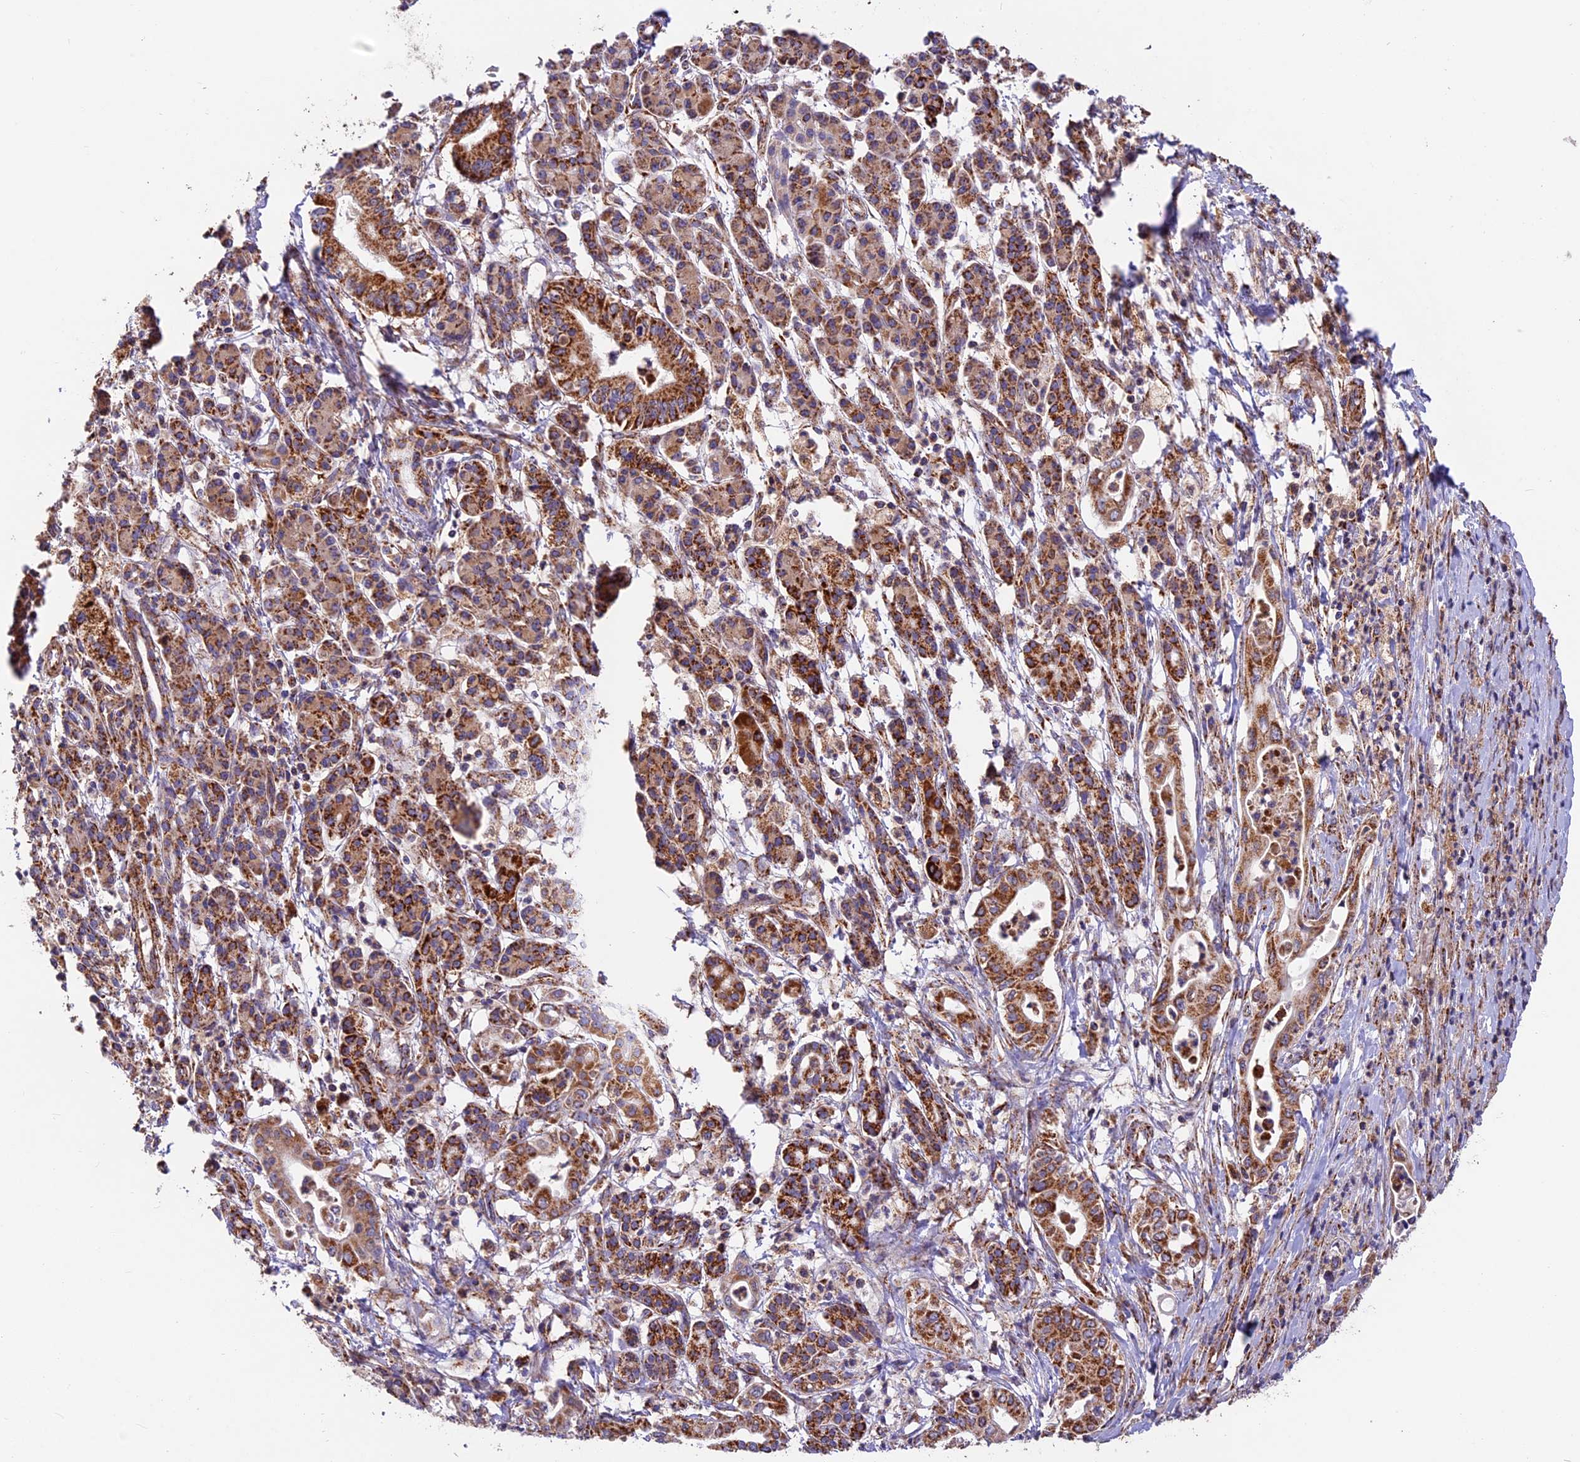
{"staining": {"intensity": "strong", "quantity": ">75%", "location": "cytoplasmic/membranous"}, "tissue": "pancreatic cancer", "cell_type": "Tumor cells", "image_type": "cancer", "snomed": [{"axis": "morphology", "description": "Adenocarcinoma, NOS"}, {"axis": "topography", "description": "Pancreas"}], "caption": "Adenocarcinoma (pancreatic) tissue reveals strong cytoplasmic/membranous staining in about >75% of tumor cells", "gene": "NDUFA8", "patient": {"sex": "female", "age": 77}}